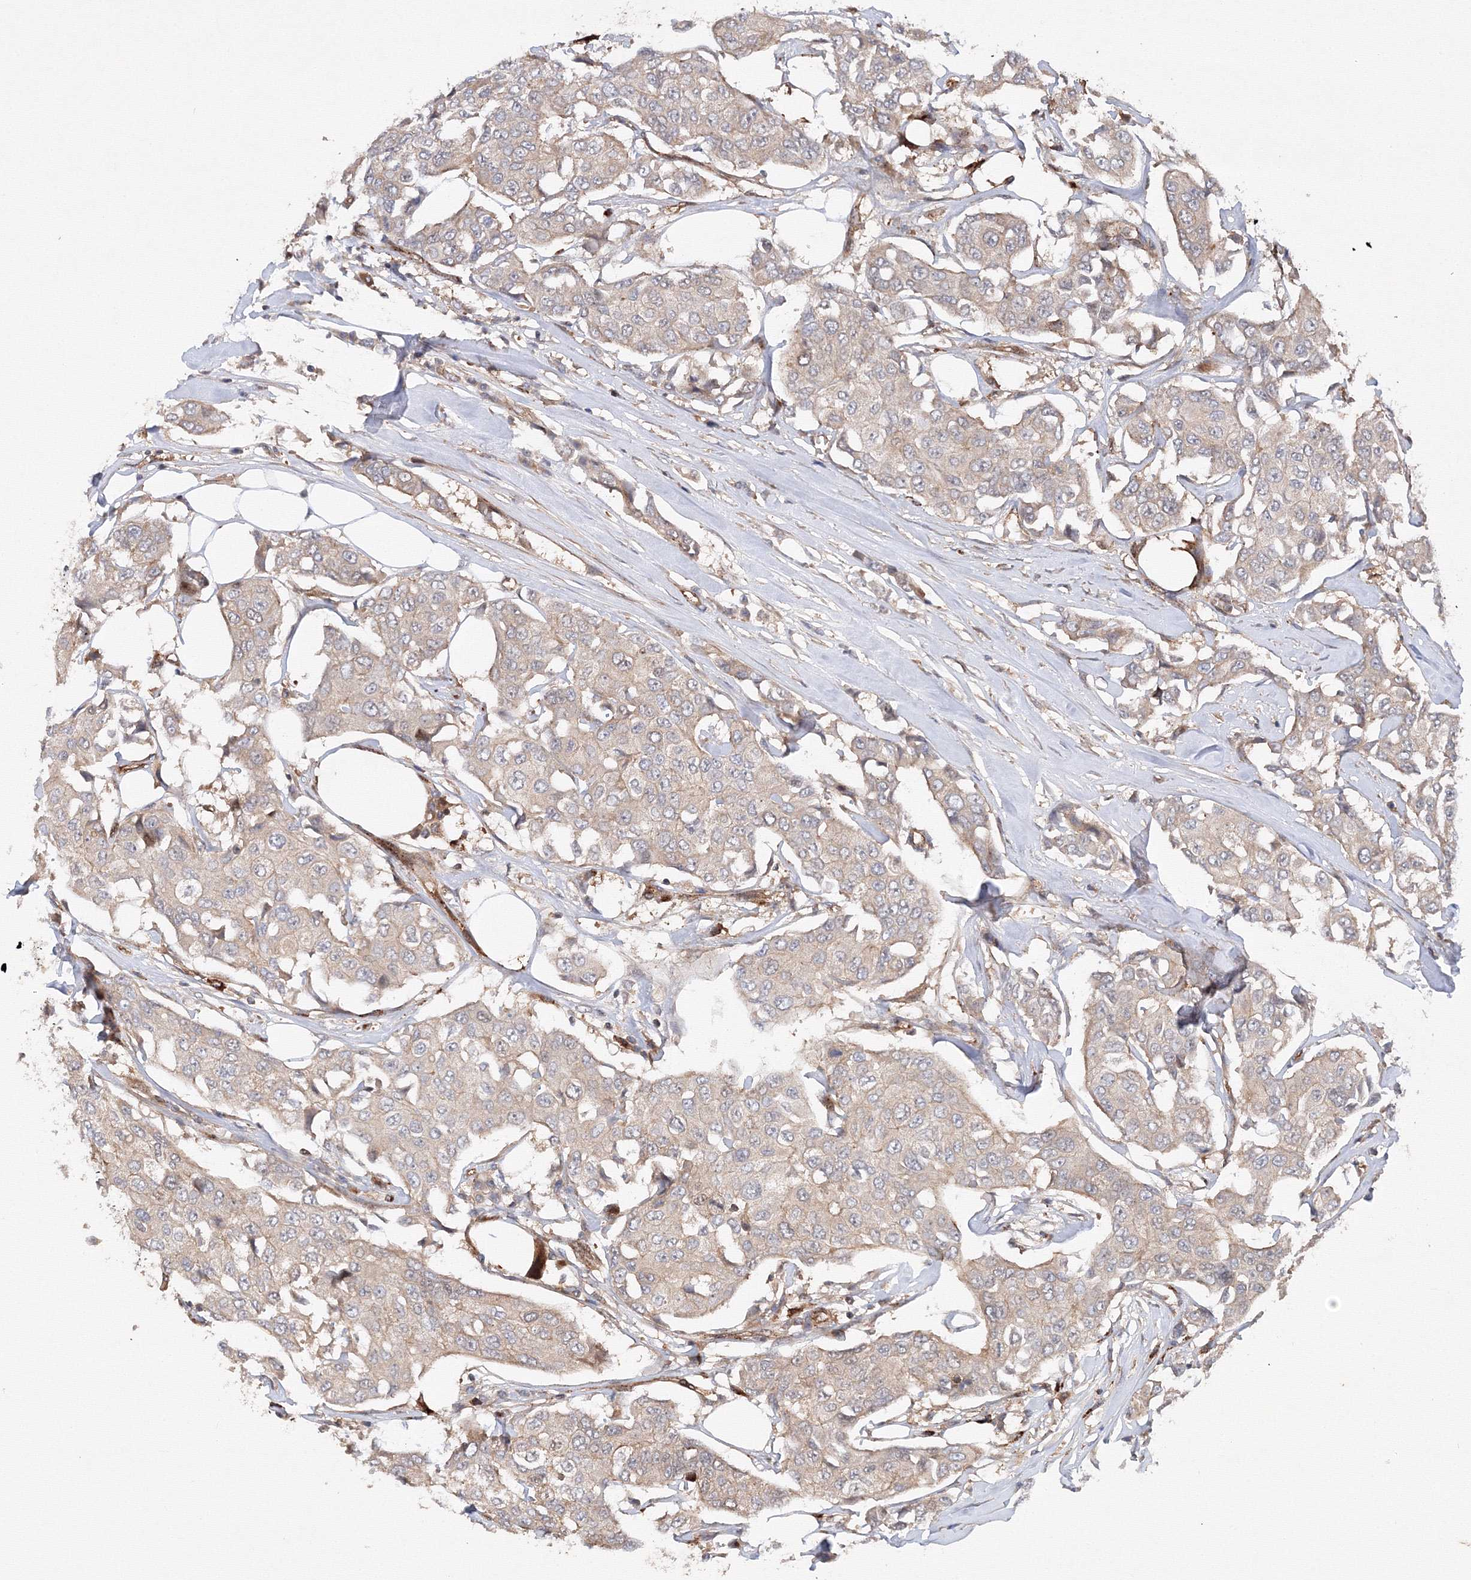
{"staining": {"intensity": "weak", "quantity": "<25%", "location": "cytoplasmic/membranous"}, "tissue": "breast cancer", "cell_type": "Tumor cells", "image_type": "cancer", "snomed": [{"axis": "morphology", "description": "Duct carcinoma"}, {"axis": "topography", "description": "Breast"}], "caption": "The immunohistochemistry histopathology image has no significant positivity in tumor cells of intraductal carcinoma (breast) tissue.", "gene": "DCTD", "patient": {"sex": "female", "age": 80}}